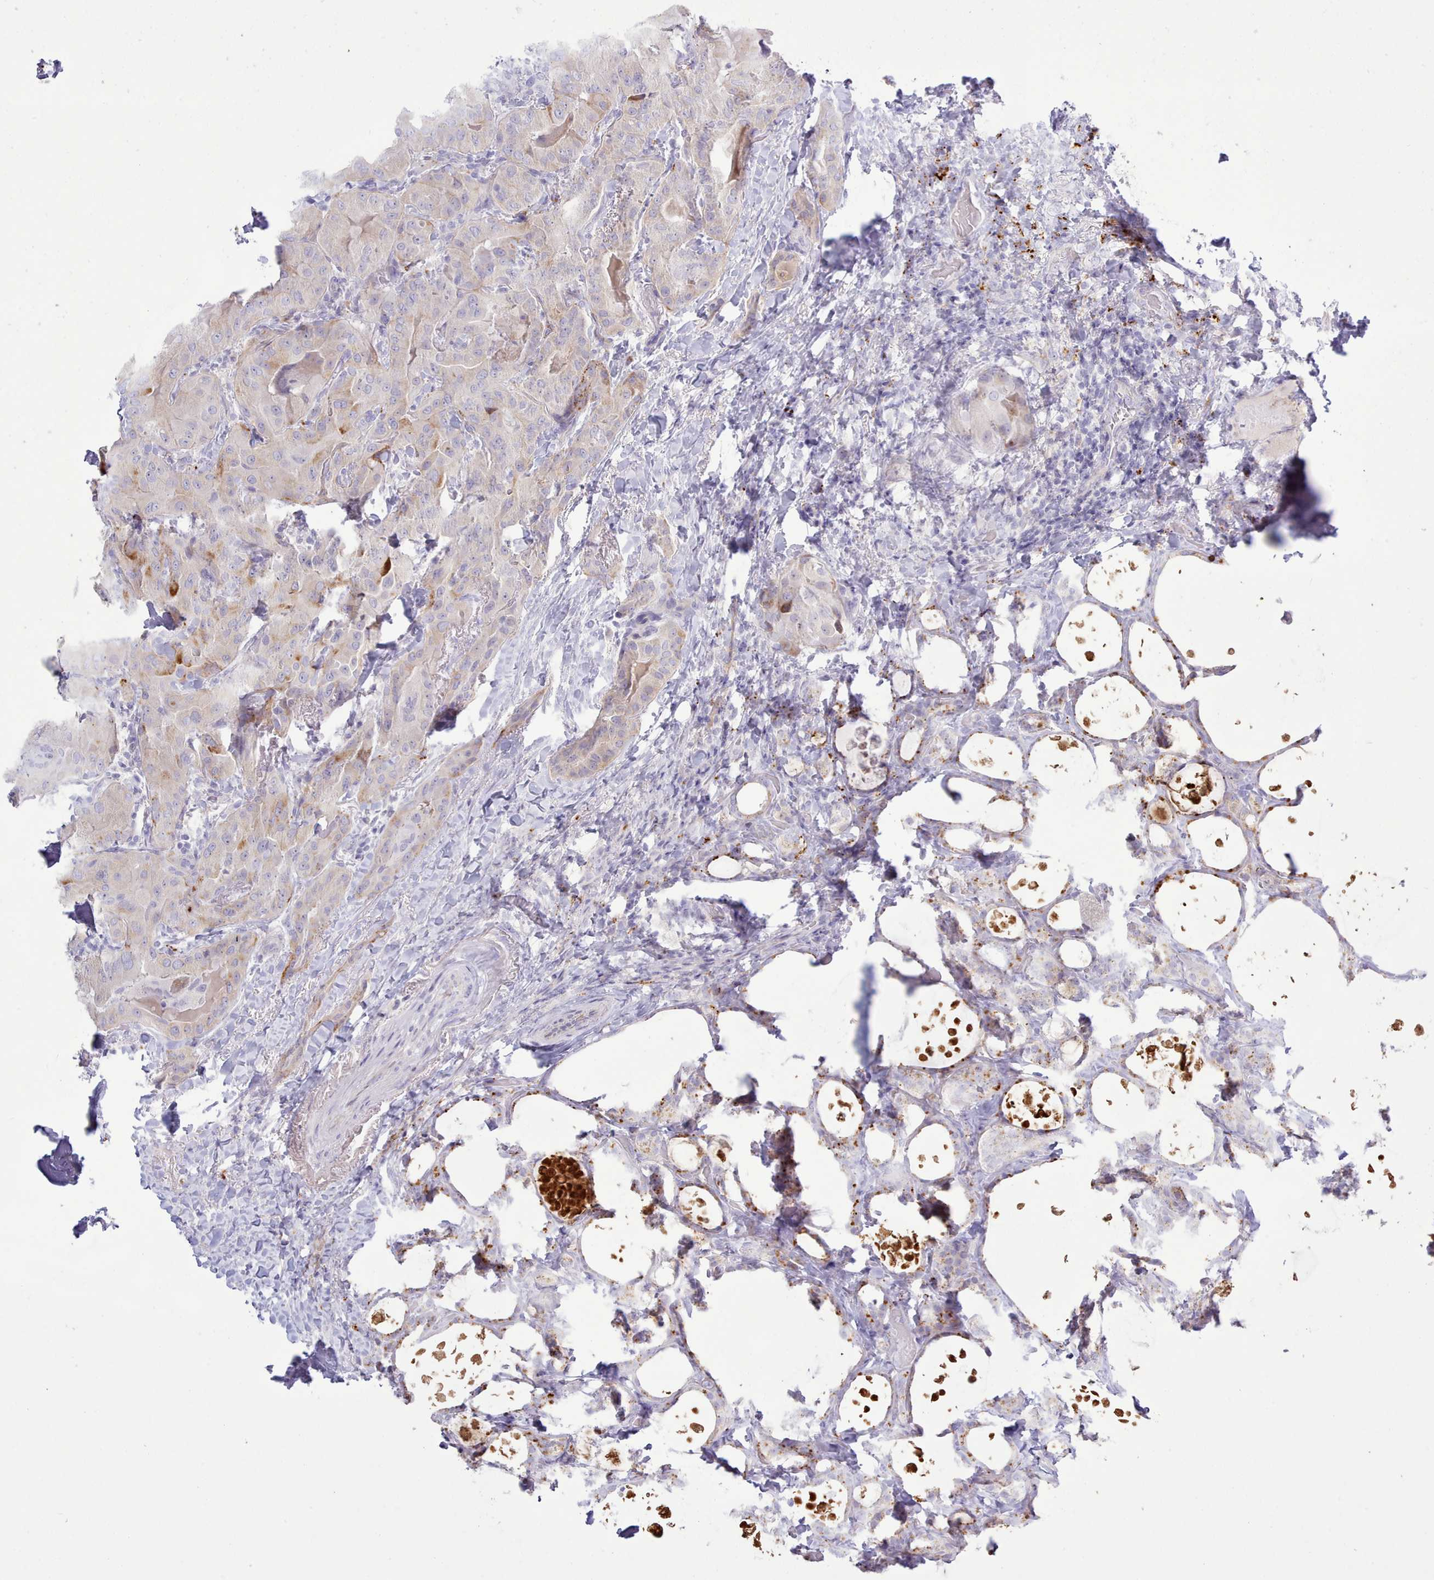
{"staining": {"intensity": "weak", "quantity": "<25%", "location": "cytoplasmic/membranous"}, "tissue": "thyroid cancer", "cell_type": "Tumor cells", "image_type": "cancer", "snomed": [{"axis": "morphology", "description": "Papillary adenocarcinoma, NOS"}, {"axis": "topography", "description": "Thyroid gland"}], "caption": "Immunohistochemistry image of neoplastic tissue: thyroid cancer stained with DAB displays no significant protein positivity in tumor cells. (DAB immunohistochemistry (IHC) with hematoxylin counter stain).", "gene": "SRD5A1", "patient": {"sex": "female", "age": 68}}